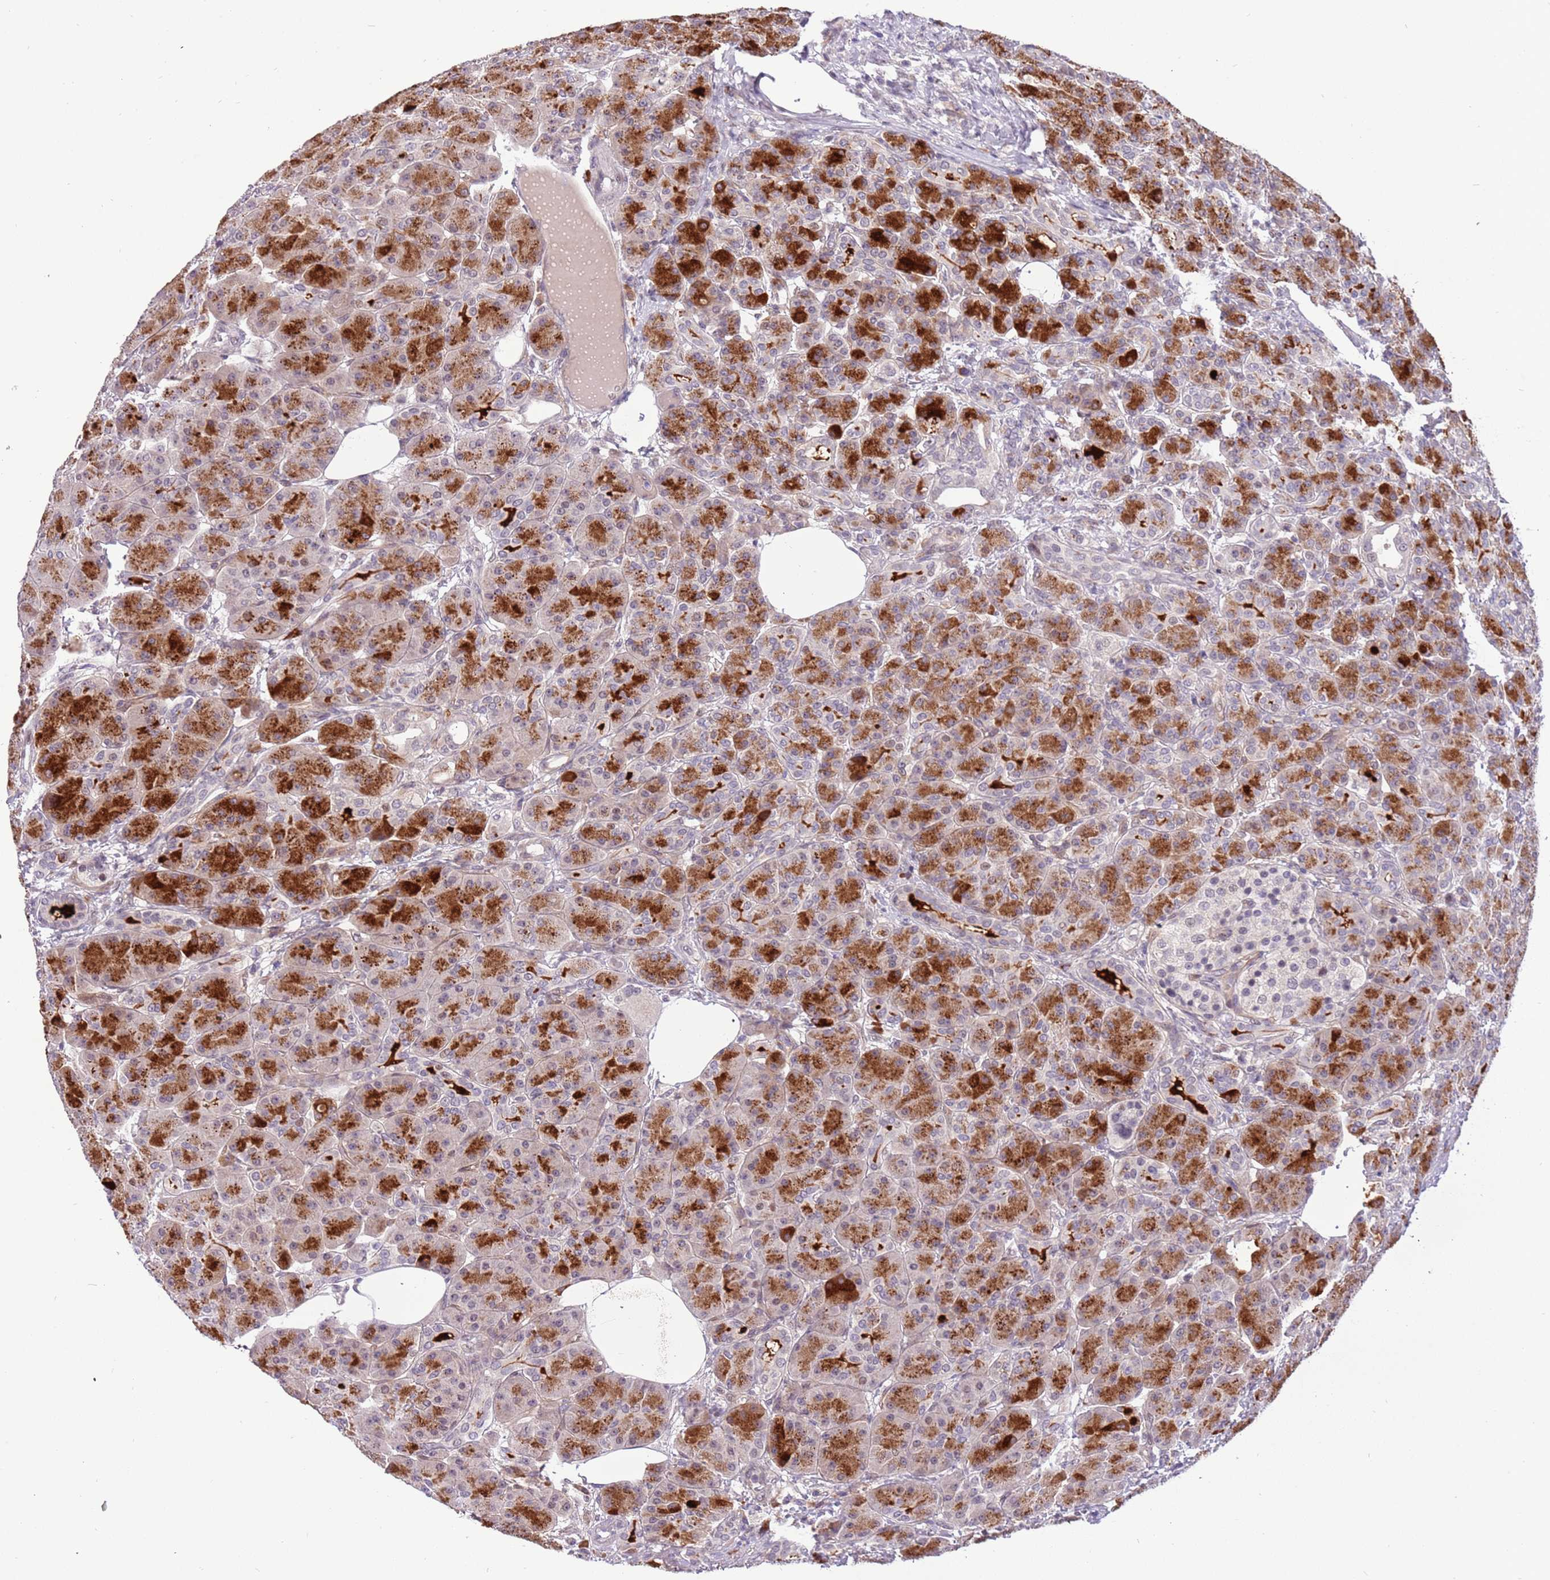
{"staining": {"intensity": "strong", "quantity": ">75%", "location": "cytoplasmic/membranous"}, "tissue": "pancreas", "cell_type": "Exocrine glandular cells", "image_type": "normal", "snomed": [{"axis": "morphology", "description": "Normal tissue, NOS"}, {"axis": "topography", "description": "Pancreas"}], "caption": "Immunohistochemical staining of unremarkable pancreas displays strong cytoplasmic/membranous protein expression in approximately >75% of exocrine glandular cells.", "gene": "MAGEF1", "patient": {"sex": "male", "age": 63}}